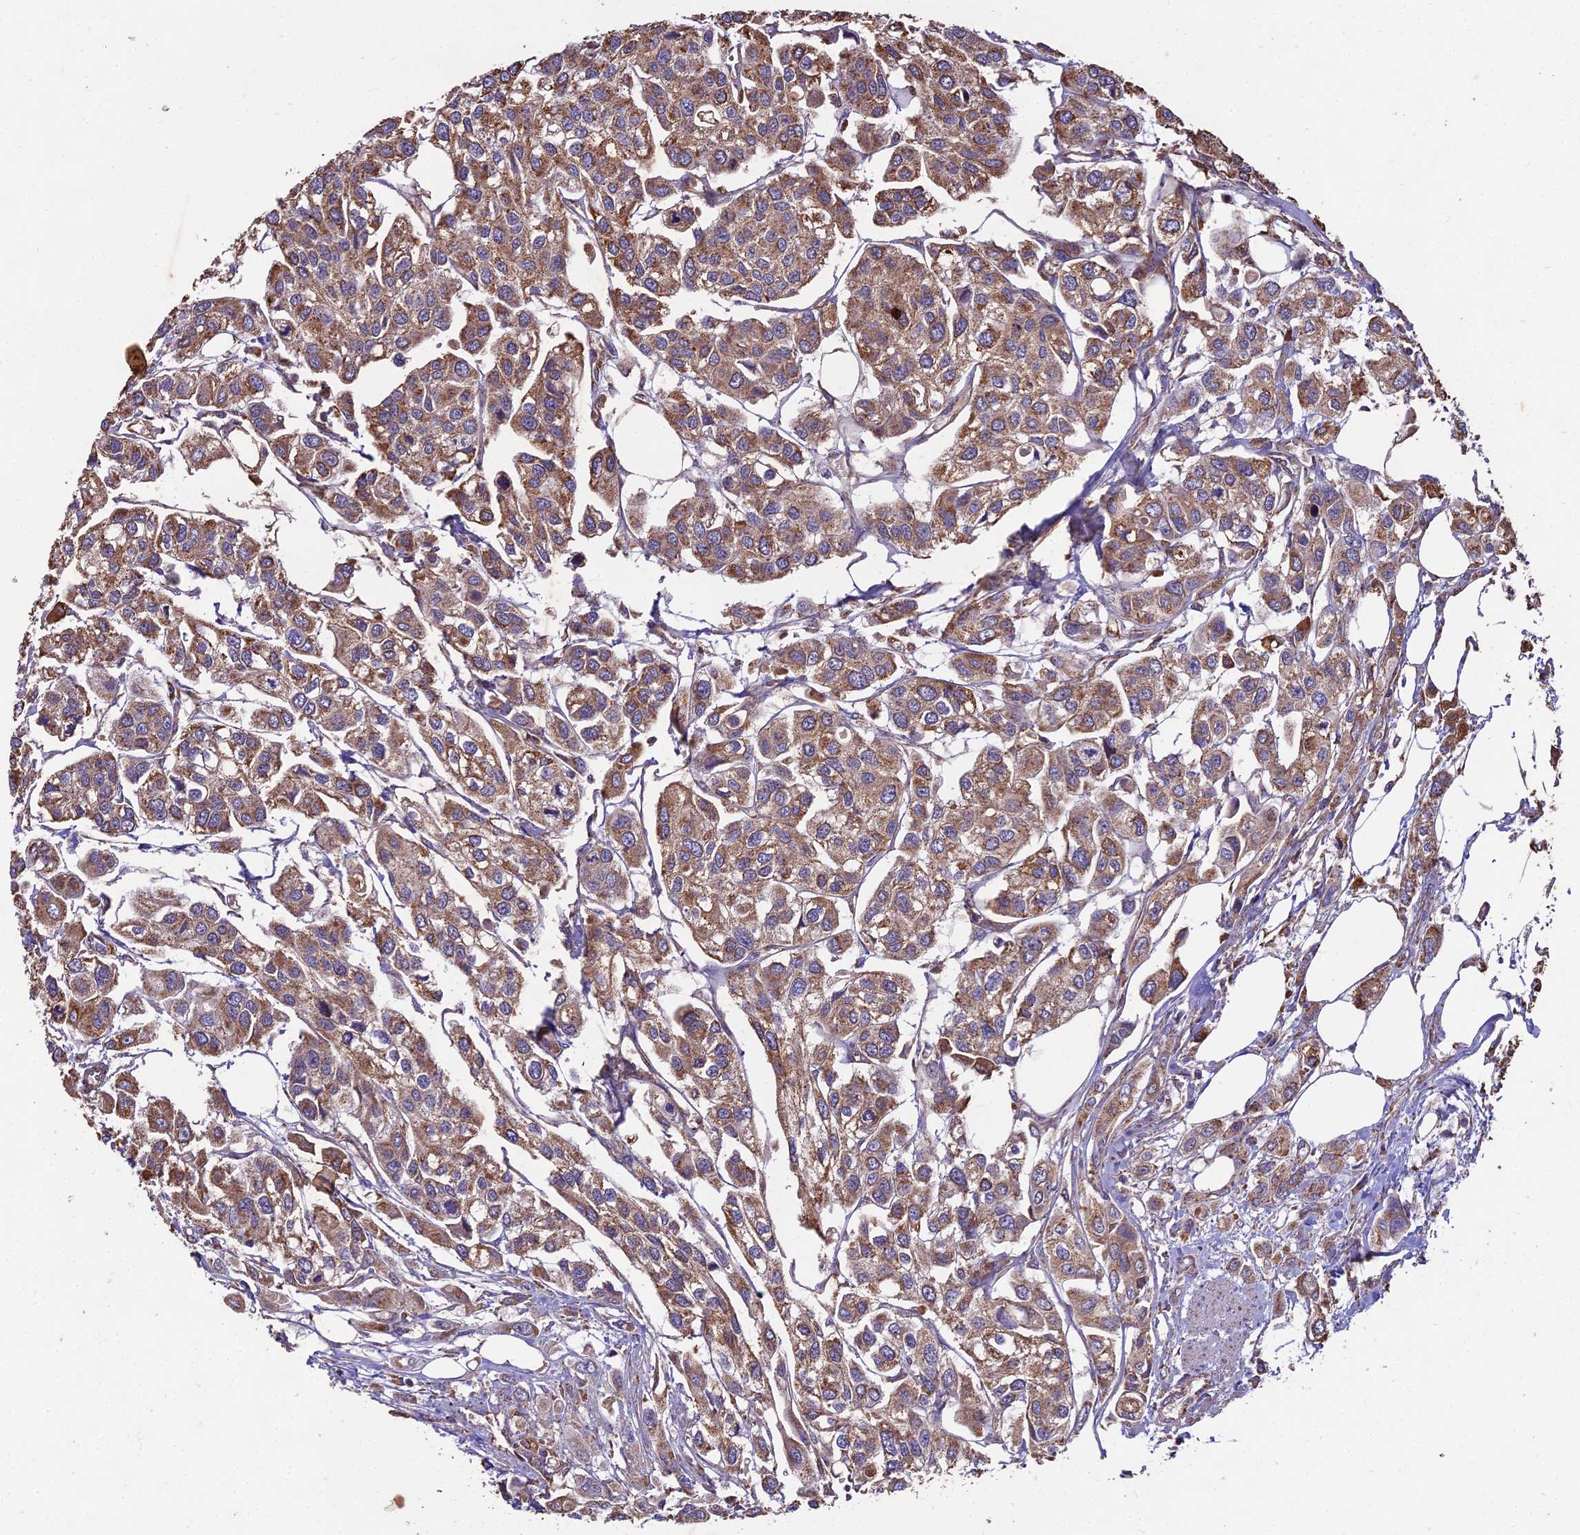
{"staining": {"intensity": "moderate", "quantity": ">75%", "location": "cytoplasmic/membranous"}, "tissue": "urothelial cancer", "cell_type": "Tumor cells", "image_type": "cancer", "snomed": [{"axis": "morphology", "description": "Urothelial carcinoma, High grade"}, {"axis": "topography", "description": "Urinary bladder"}], "caption": "Immunohistochemical staining of urothelial cancer demonstrates medium levels of moderate cytoplasmic/membranous protein positivity in about >75% of tumor cells.", "gene": "CEMIP2", "patient": {"sex": "male", "age": 67}}